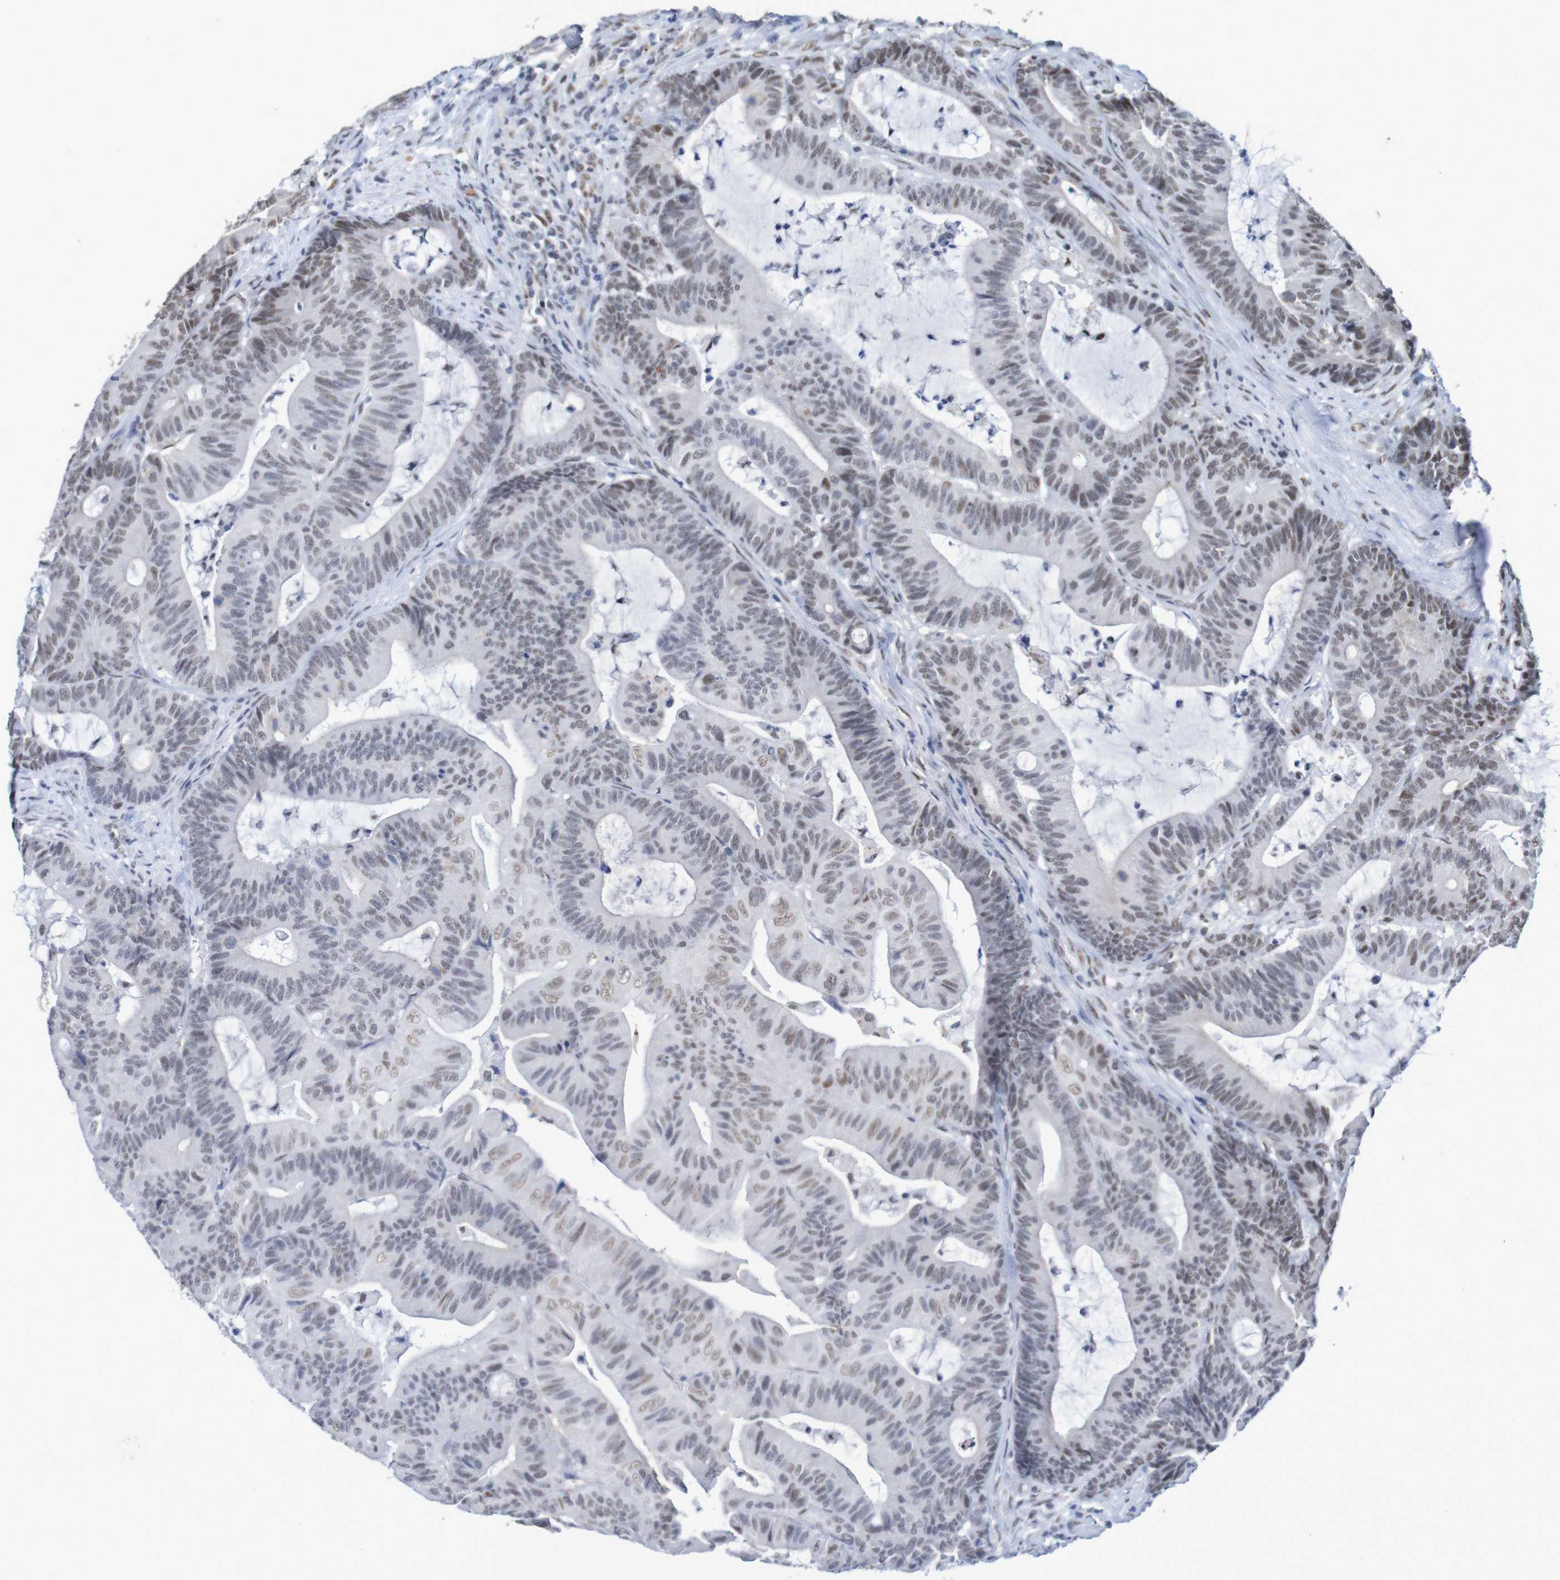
{"staining": {"intensity": "weak", "quantity": "25%-75%", "location": "nuclear"}, "tissue": "colorectal cancer", "cell_type": "Tumor cells", "image_type": "cancer", "snomed": [{"axis": "morphology", "description": "Adenocarcinoma, NOS"}, {"axis": "topography", "description": "Colon"}], "caption": "Immunohistochemistry (IHC) image of colorectal cancer (adenocarcinoma) stained for a protein (brown), which shows low levels of weak nuclear staining in about 25%-75% of tumor cells.", "gene": "MRTFB", "patient": {"sex": "female", "age": 84}}